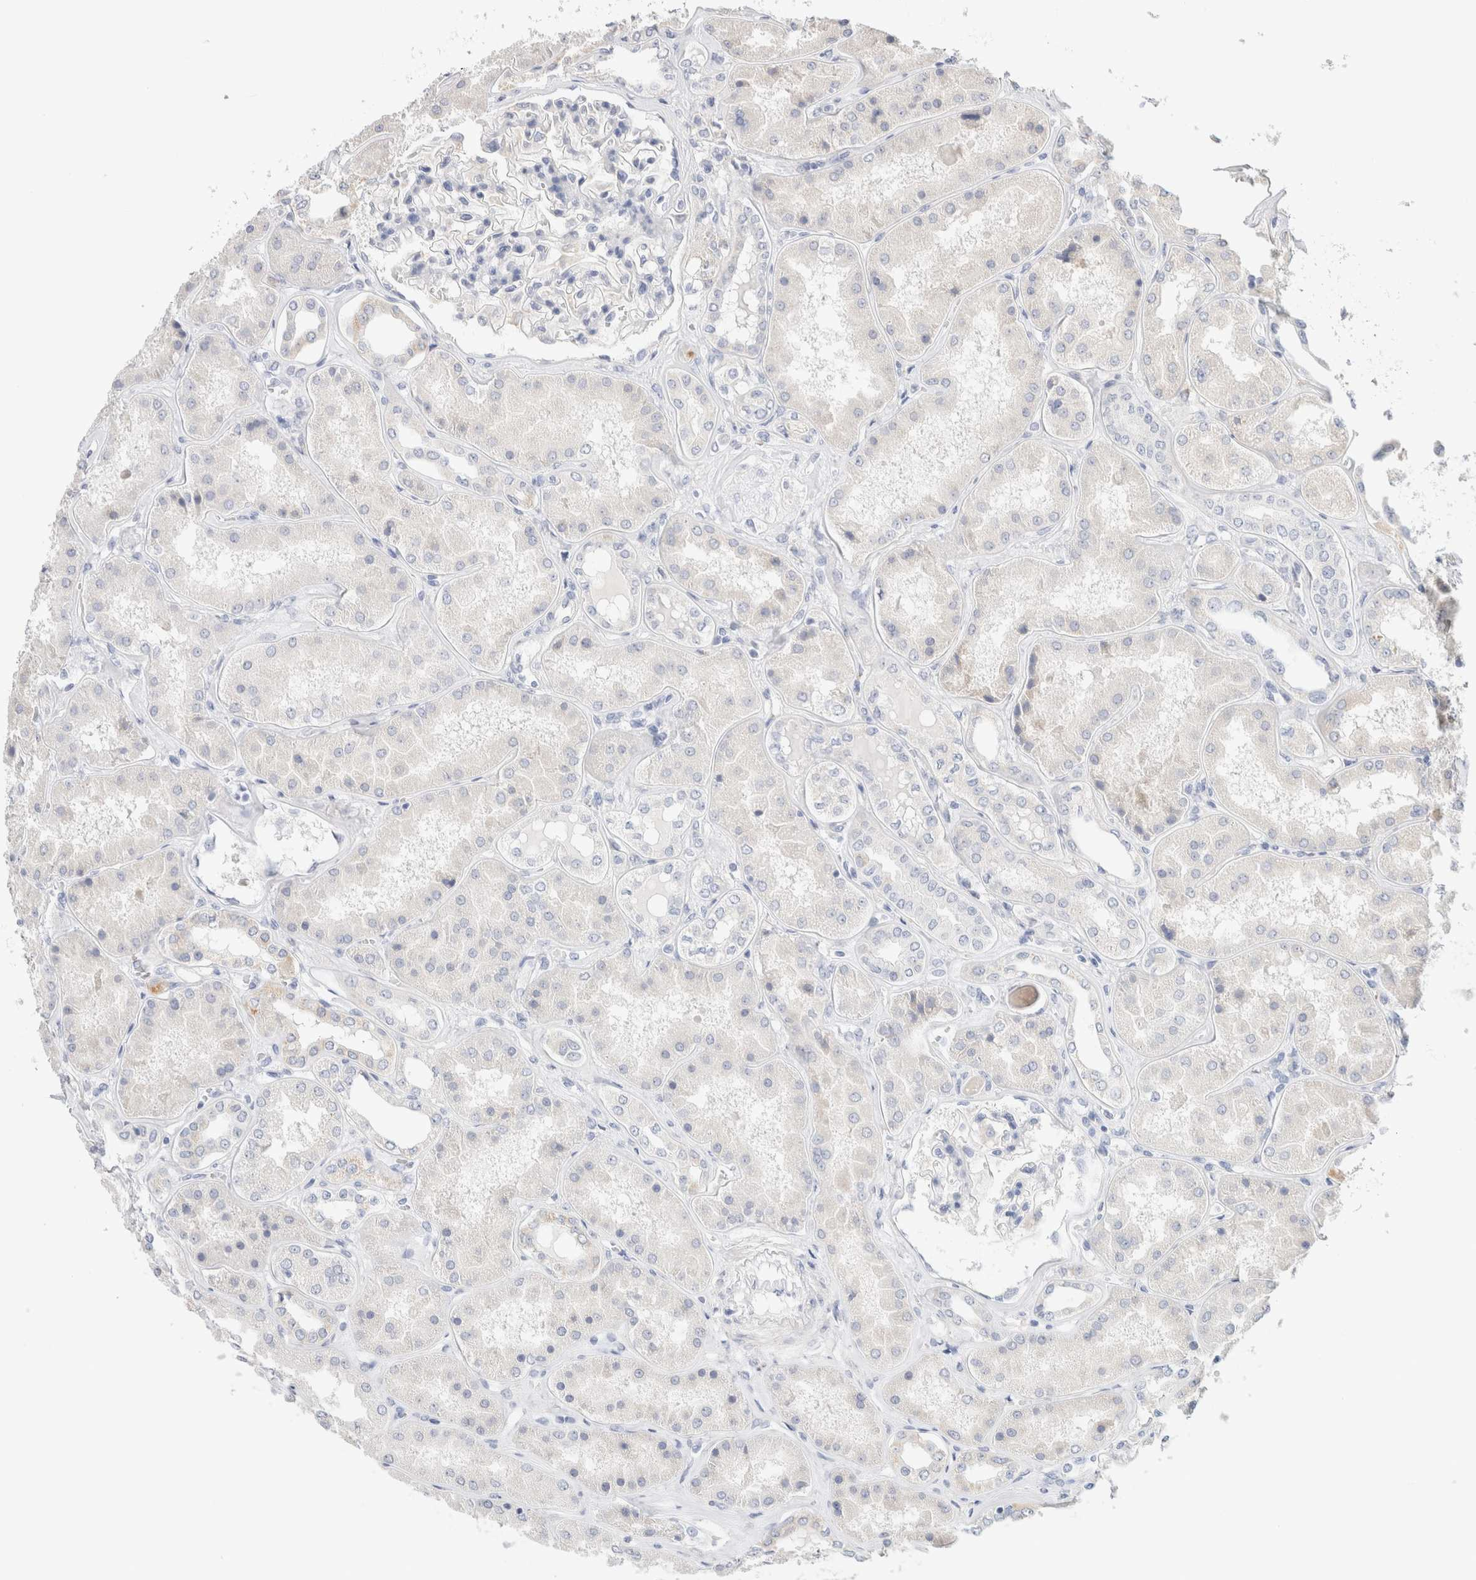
{"staining": {"intensity": "negative", "quantity": "none", "location": "none"}, "tissue": "kidney", "cell_type": "Cells in glomeruli", "image_type": "normal", "snomed": [{"axis": "morphology", "description": "Normal tissue, NOS"}, {"axis": "topography", "description": "Kidney"}], "caption": "Immunohistochemistry (IHC) of benign kidney displays no expression in cells in glomeruli. (Stains: DAB immunohistochemistry (IHC) with hematoxylin counter stain, Microscopy: brightfield microscopy at high magnification).", "gene": "GADD45G", "patient": {"sex": "female", "age": 56}}